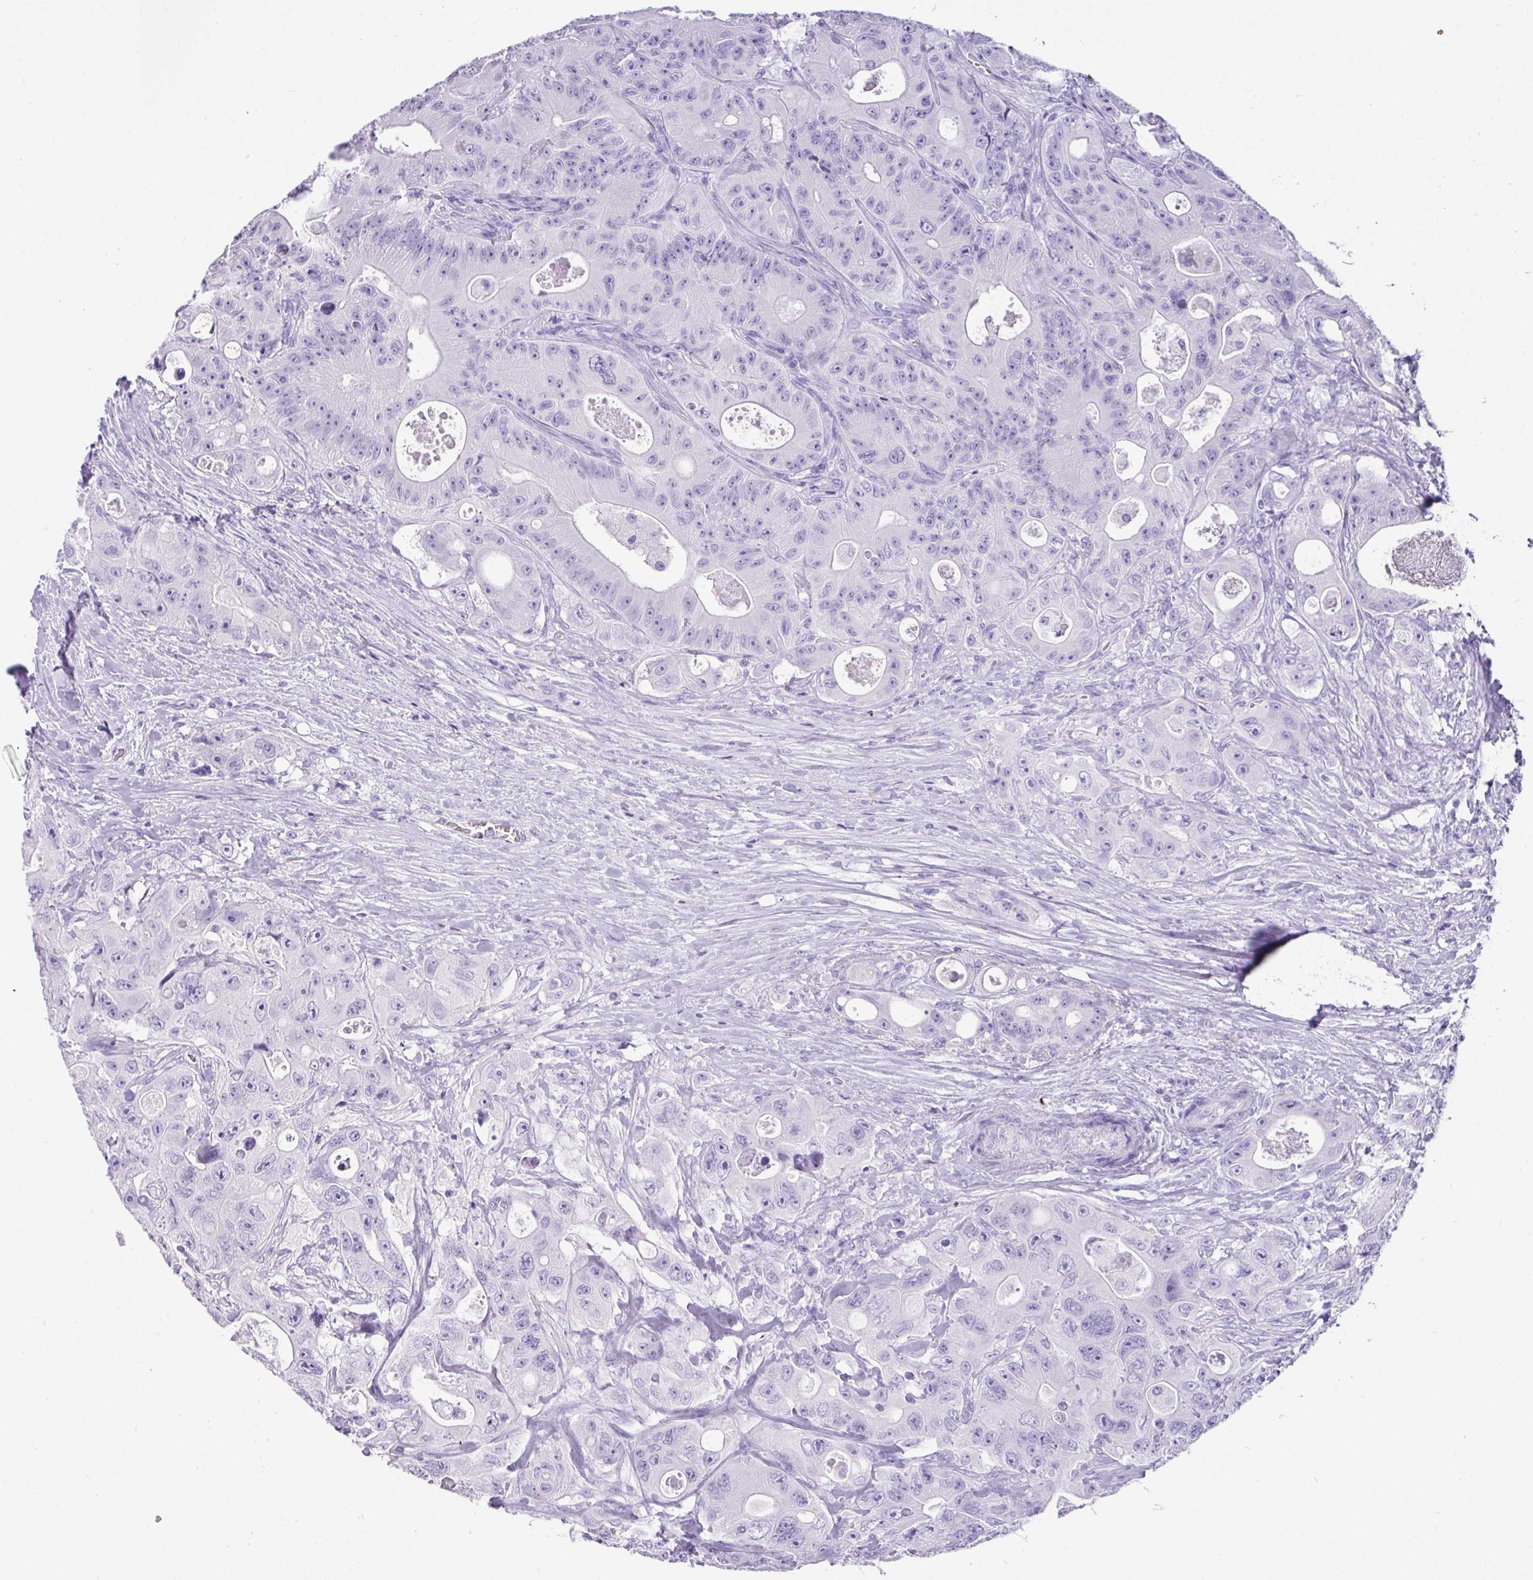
{"staining": {"intensity": "negative", "quantity": "none", "location": "none"}, "tissue": "colorectal cancer", "cell_type": "Tumor cells", "image_type": "cancer", "snomed": [{"axis": "morphology", "description": "Adenocarcinoma, NOS"}, {"axis": "topography", "description": "Colon"}], "caption": "High magnification brightfield microscopy of colorectal cancer (adenocarcinoma) stained with DAB (3,3'-diaminobenzidine) (brown) and counterstained with hematoxylin (blue): tumor cells show no significant expression.", "gene": "TNP1", "patient": {"sex": "female", "age": 46}}